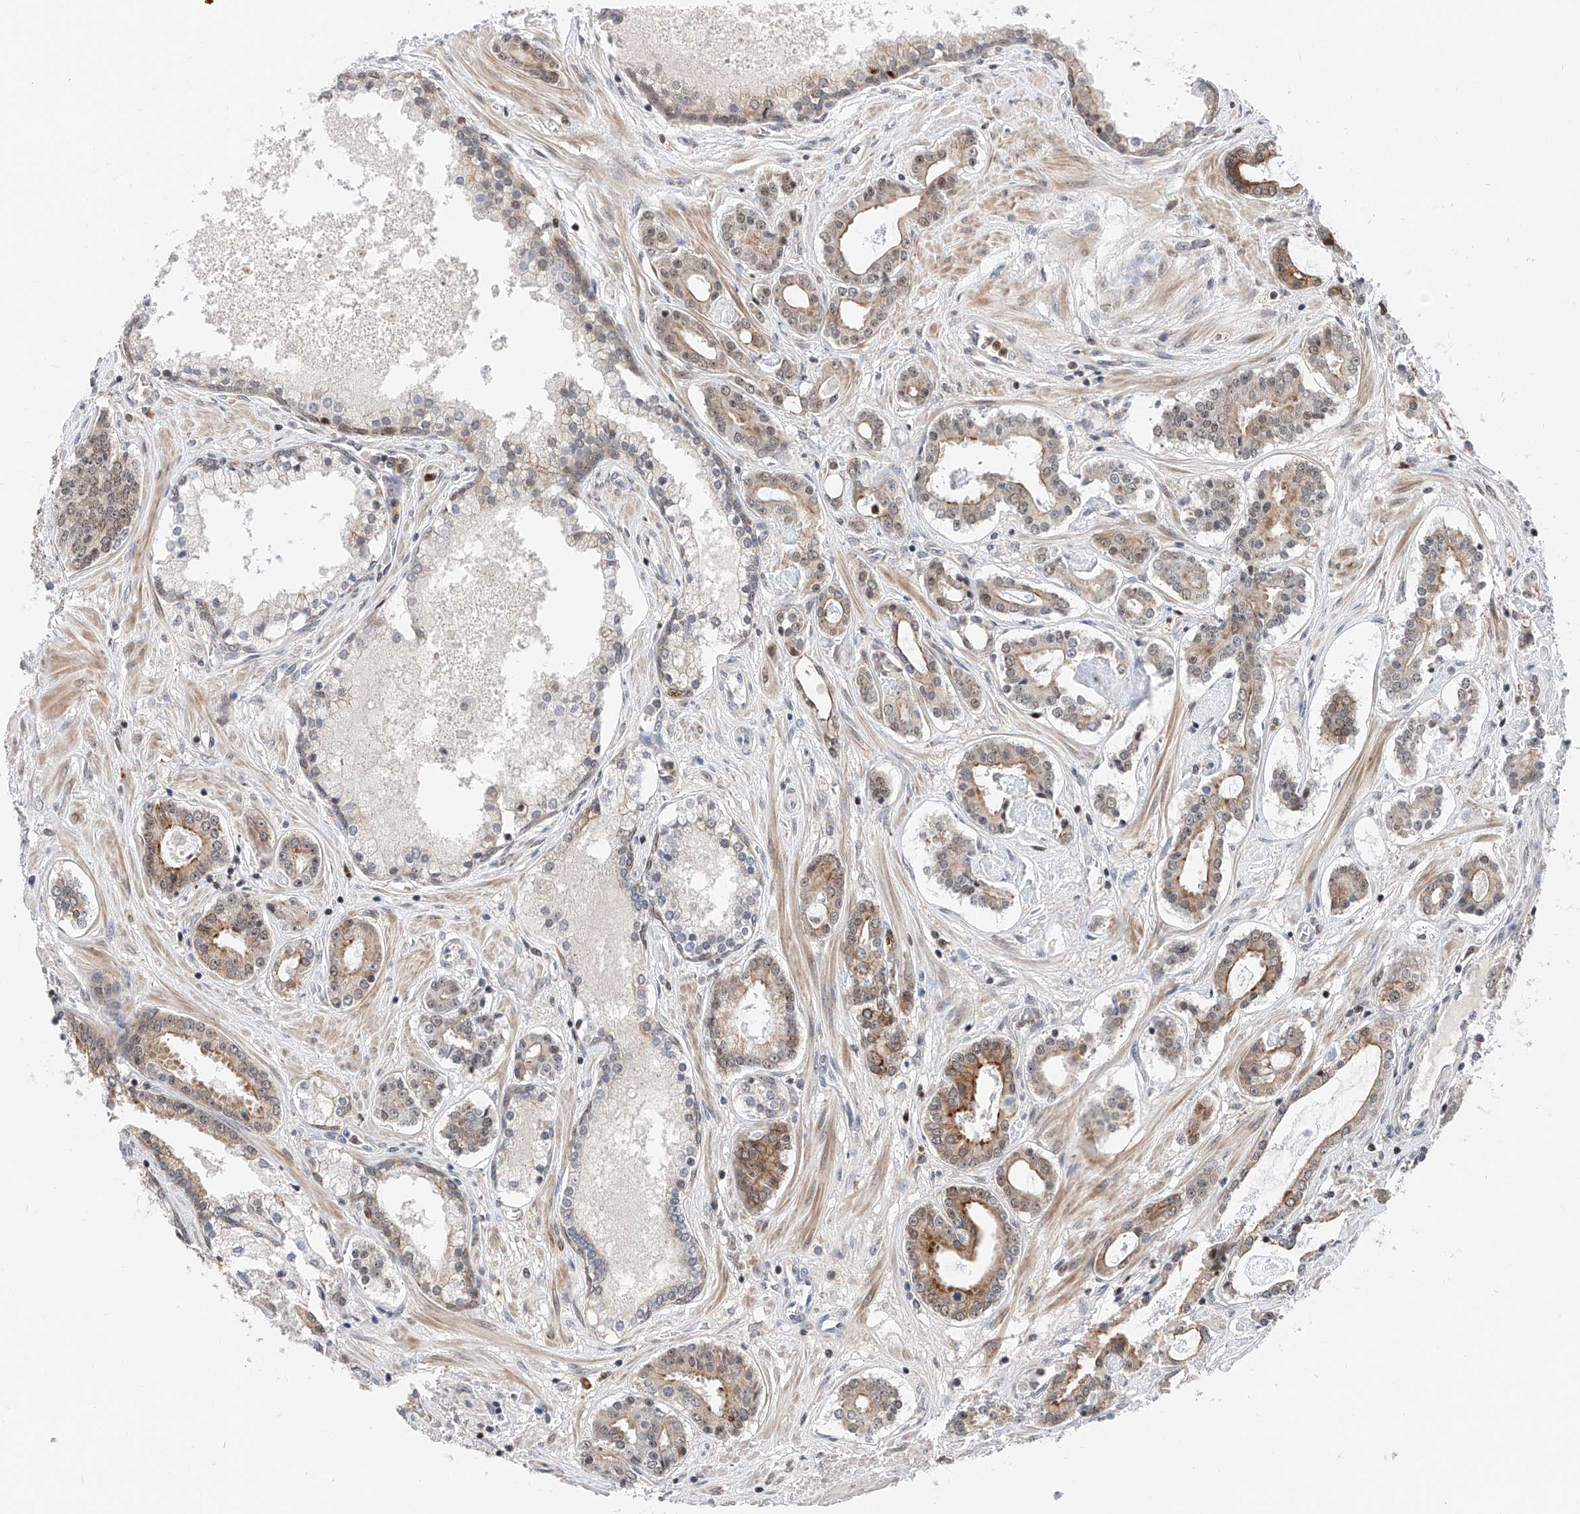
{"staining": {"intensity": "moderate", "quantity": ">75%", "location": "cytoplasmic/membranous"}, "tissue": "prostate cancer", "cell_type": "Tumor cells", "image_type": "cancer", "snomed": [{"axis": "morphology", "description": "Adenocarcinoma, High grade"}, {"axis": "topography", "description": "Prostate"}], "caption": "The photomicrograph exhibits staining of prostate cancer (high-grade adenocarcinoma), revealing moderate cytoplasmic/membranous protein positivity (brown color) within tumor cells. Nuclei are stained in blue.", "gene": "SNRNP200", "patient": {"sex": "male", "age": 58}}